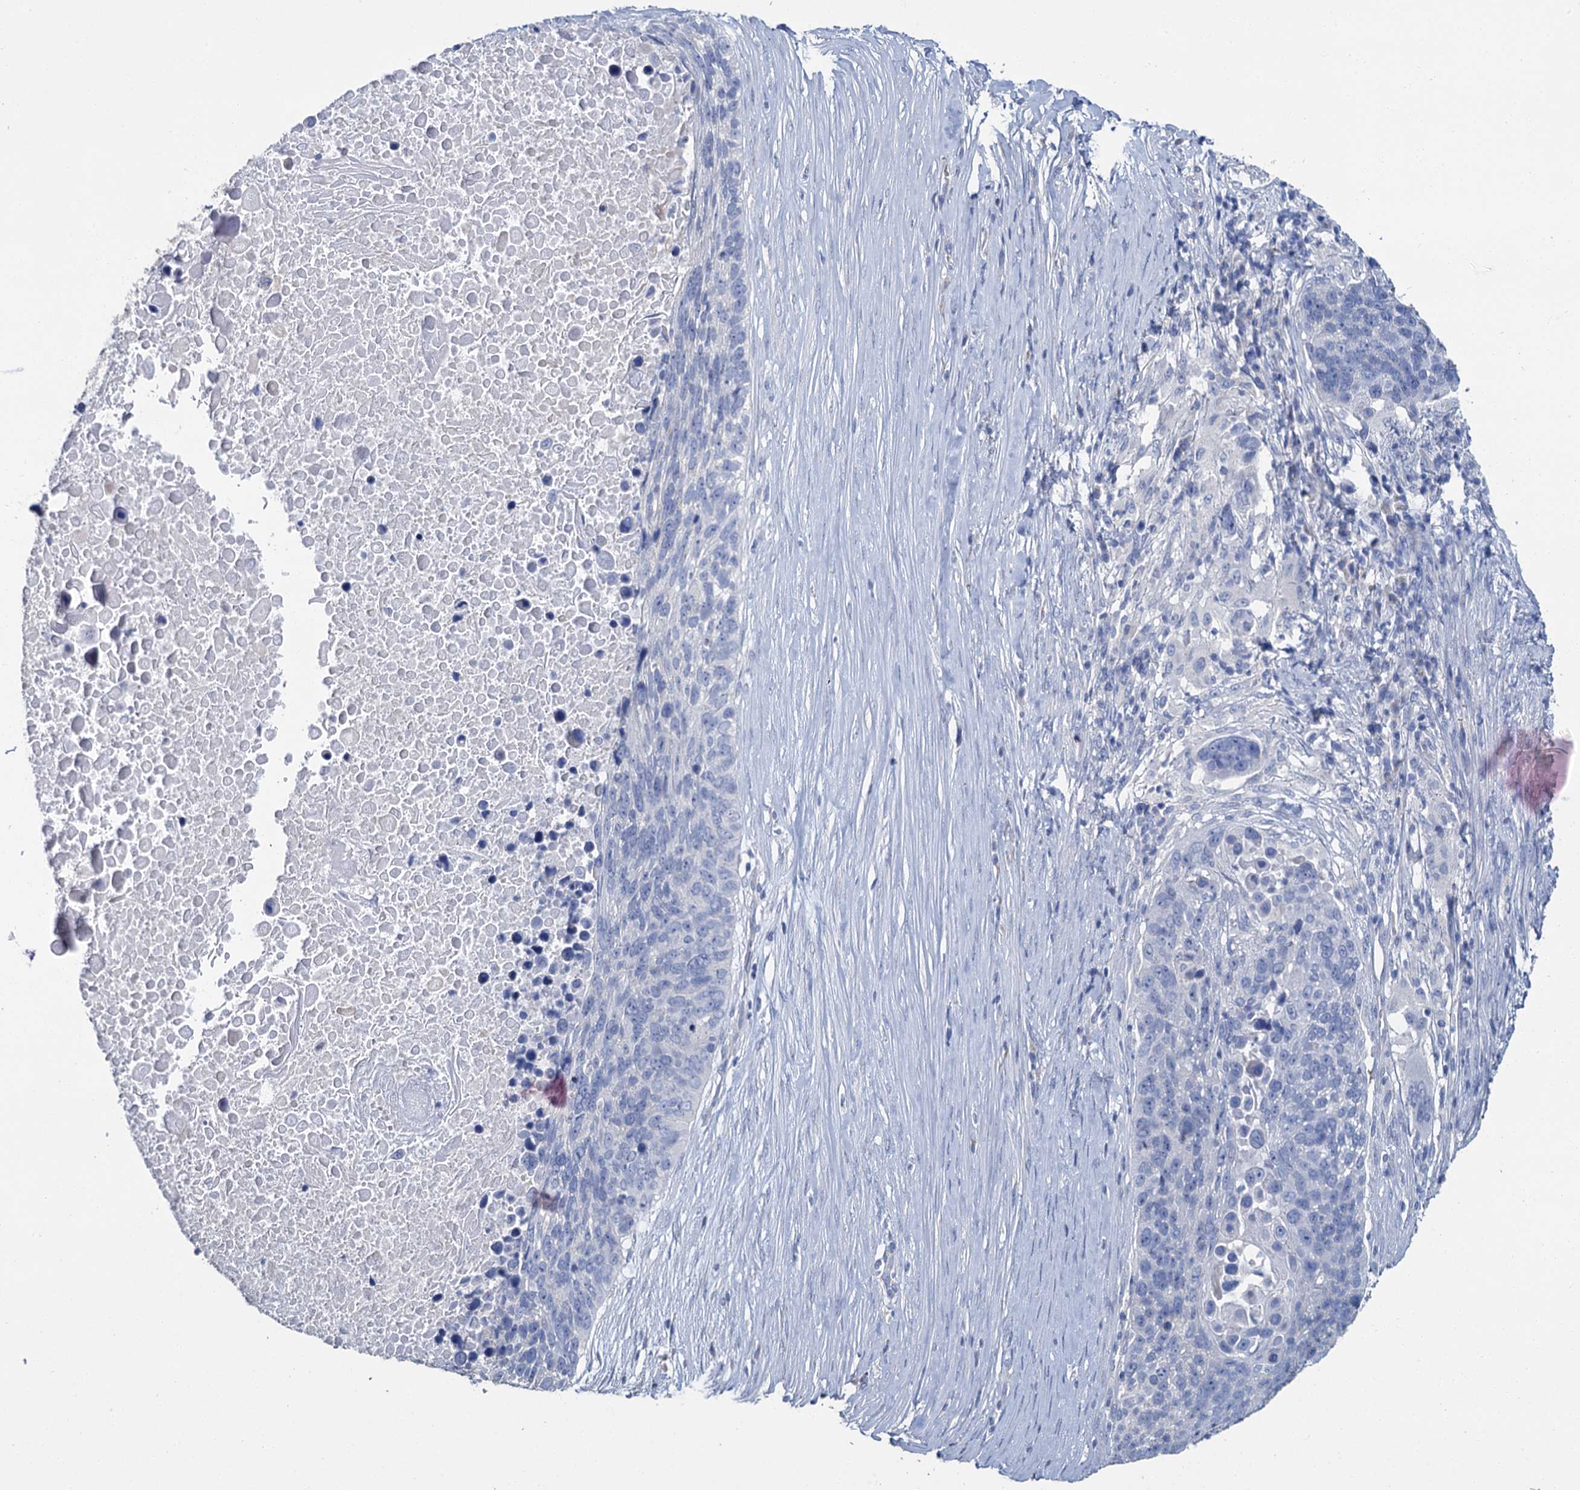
{"staining": {"intensity": "negative", "quantity": "none", "location": "none"}, "tissue": "lung cancer", "cell_type": "Tumor cells", "image_type": "cancer", "snomed": [{"axis": "morphology", "description": "Normal tissue, NOS"}, {"axis": "morphology", "description": "Squamous cell carcinoma, NOS"}, {"axis": "topography", "description": "Lymph node"}, {"axis": "topography", "description": "Lung"}], "caption": "An image of human lung cancer is negative for staining in tumor cells.", "gene": "SNCB", "patient": {"sex": "male", "age": 66}}